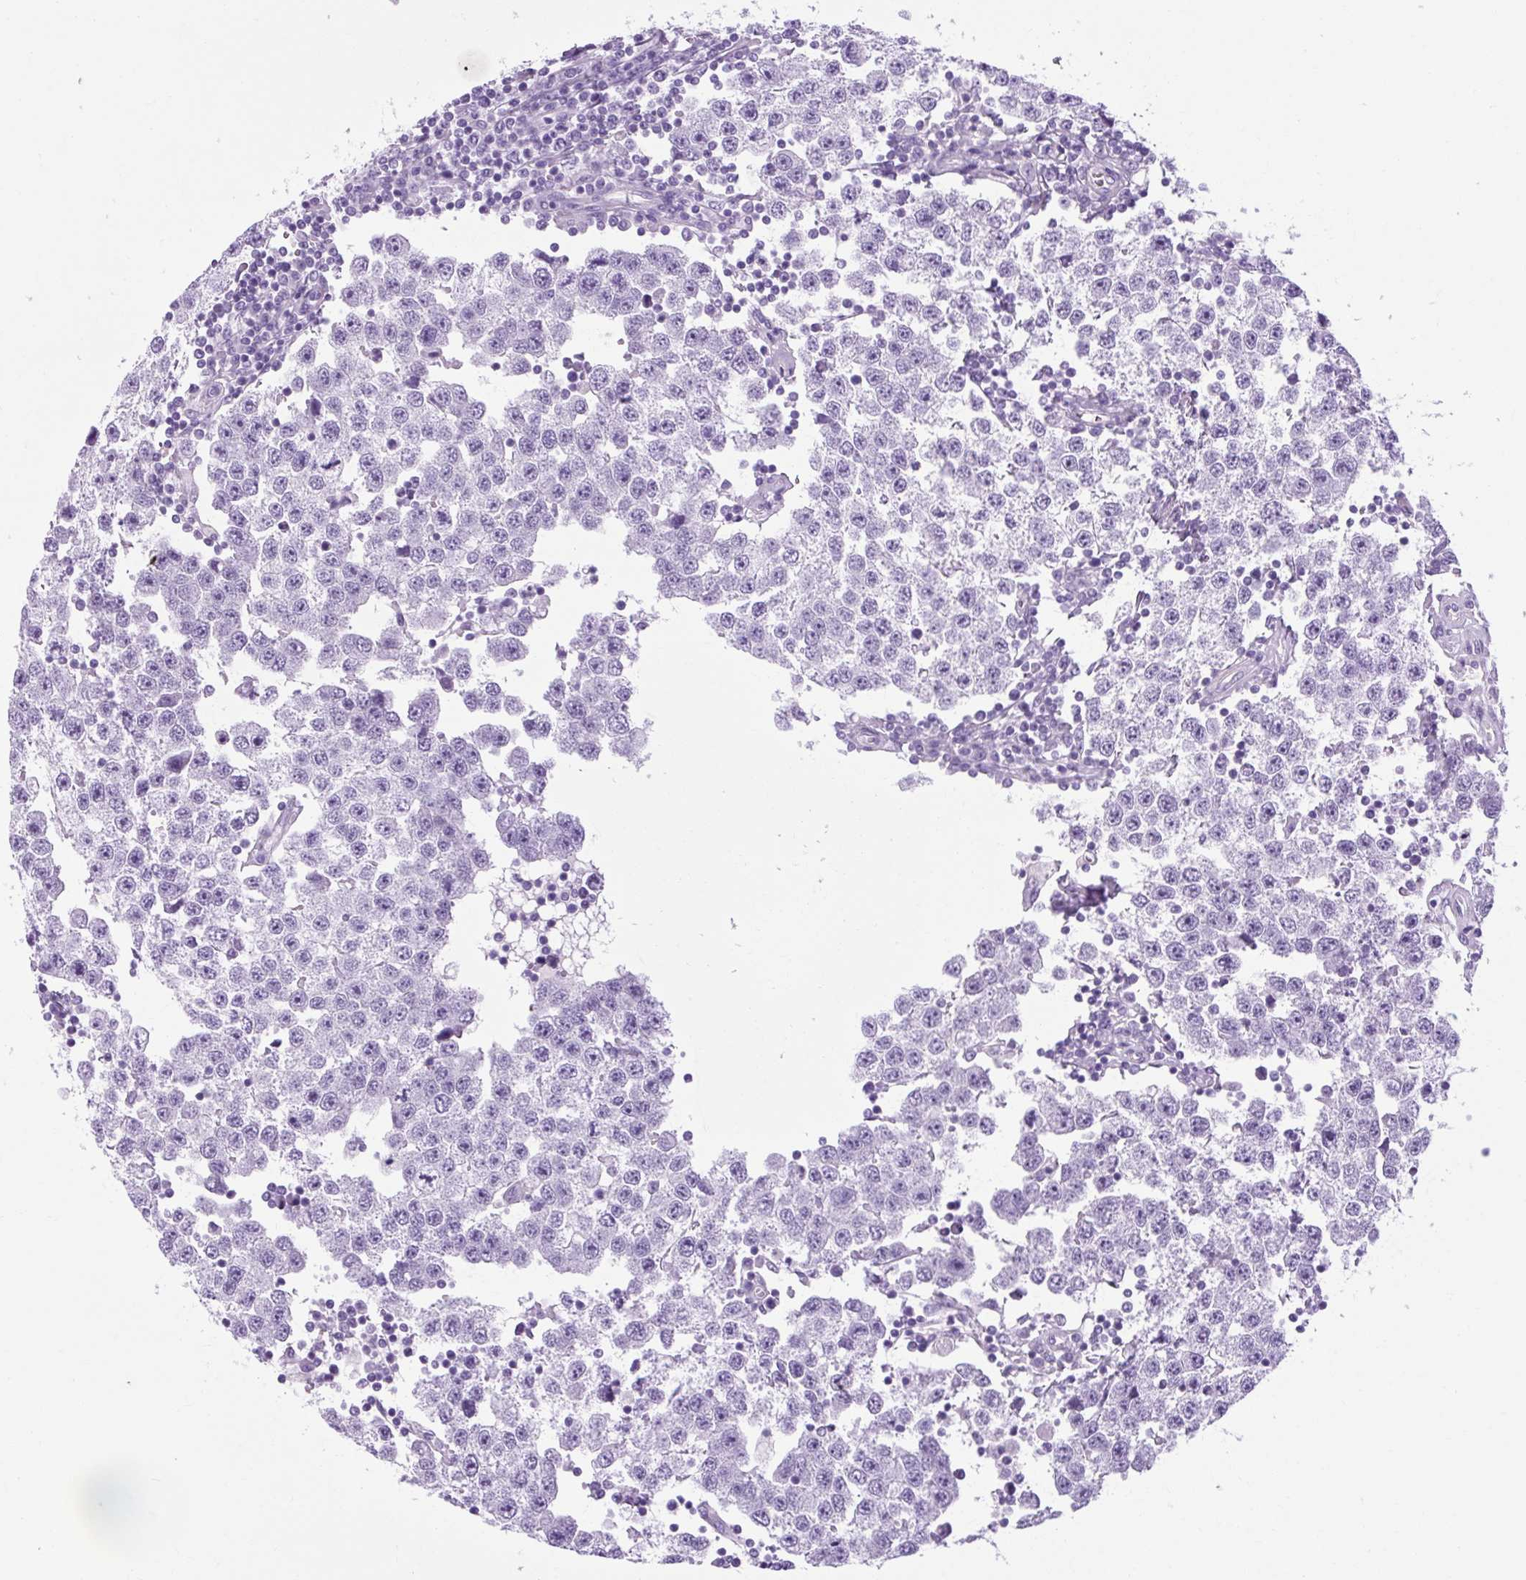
{"staining": {"intensity": "negative", "quantity": "none", "location": "none"}, "tissue": "testis cancer", "cell_type": "Tumor cells", "image_type": "cancer", "snomed": [{"axis": "morphology", "description": "Seminoma, NOS"}, {"axis": "topography", "description": "Testis"}], "caption": "High magnification brightfield microscopy of testis cancer (seminoma) stained with DAB (3,3'-diaminobenzidine) (brown) and counterstained with hematoxylin (blue): tumor cells show no significant expression.", "gene": "OOEP", "patient": {"sex": "male", "age": 34}}